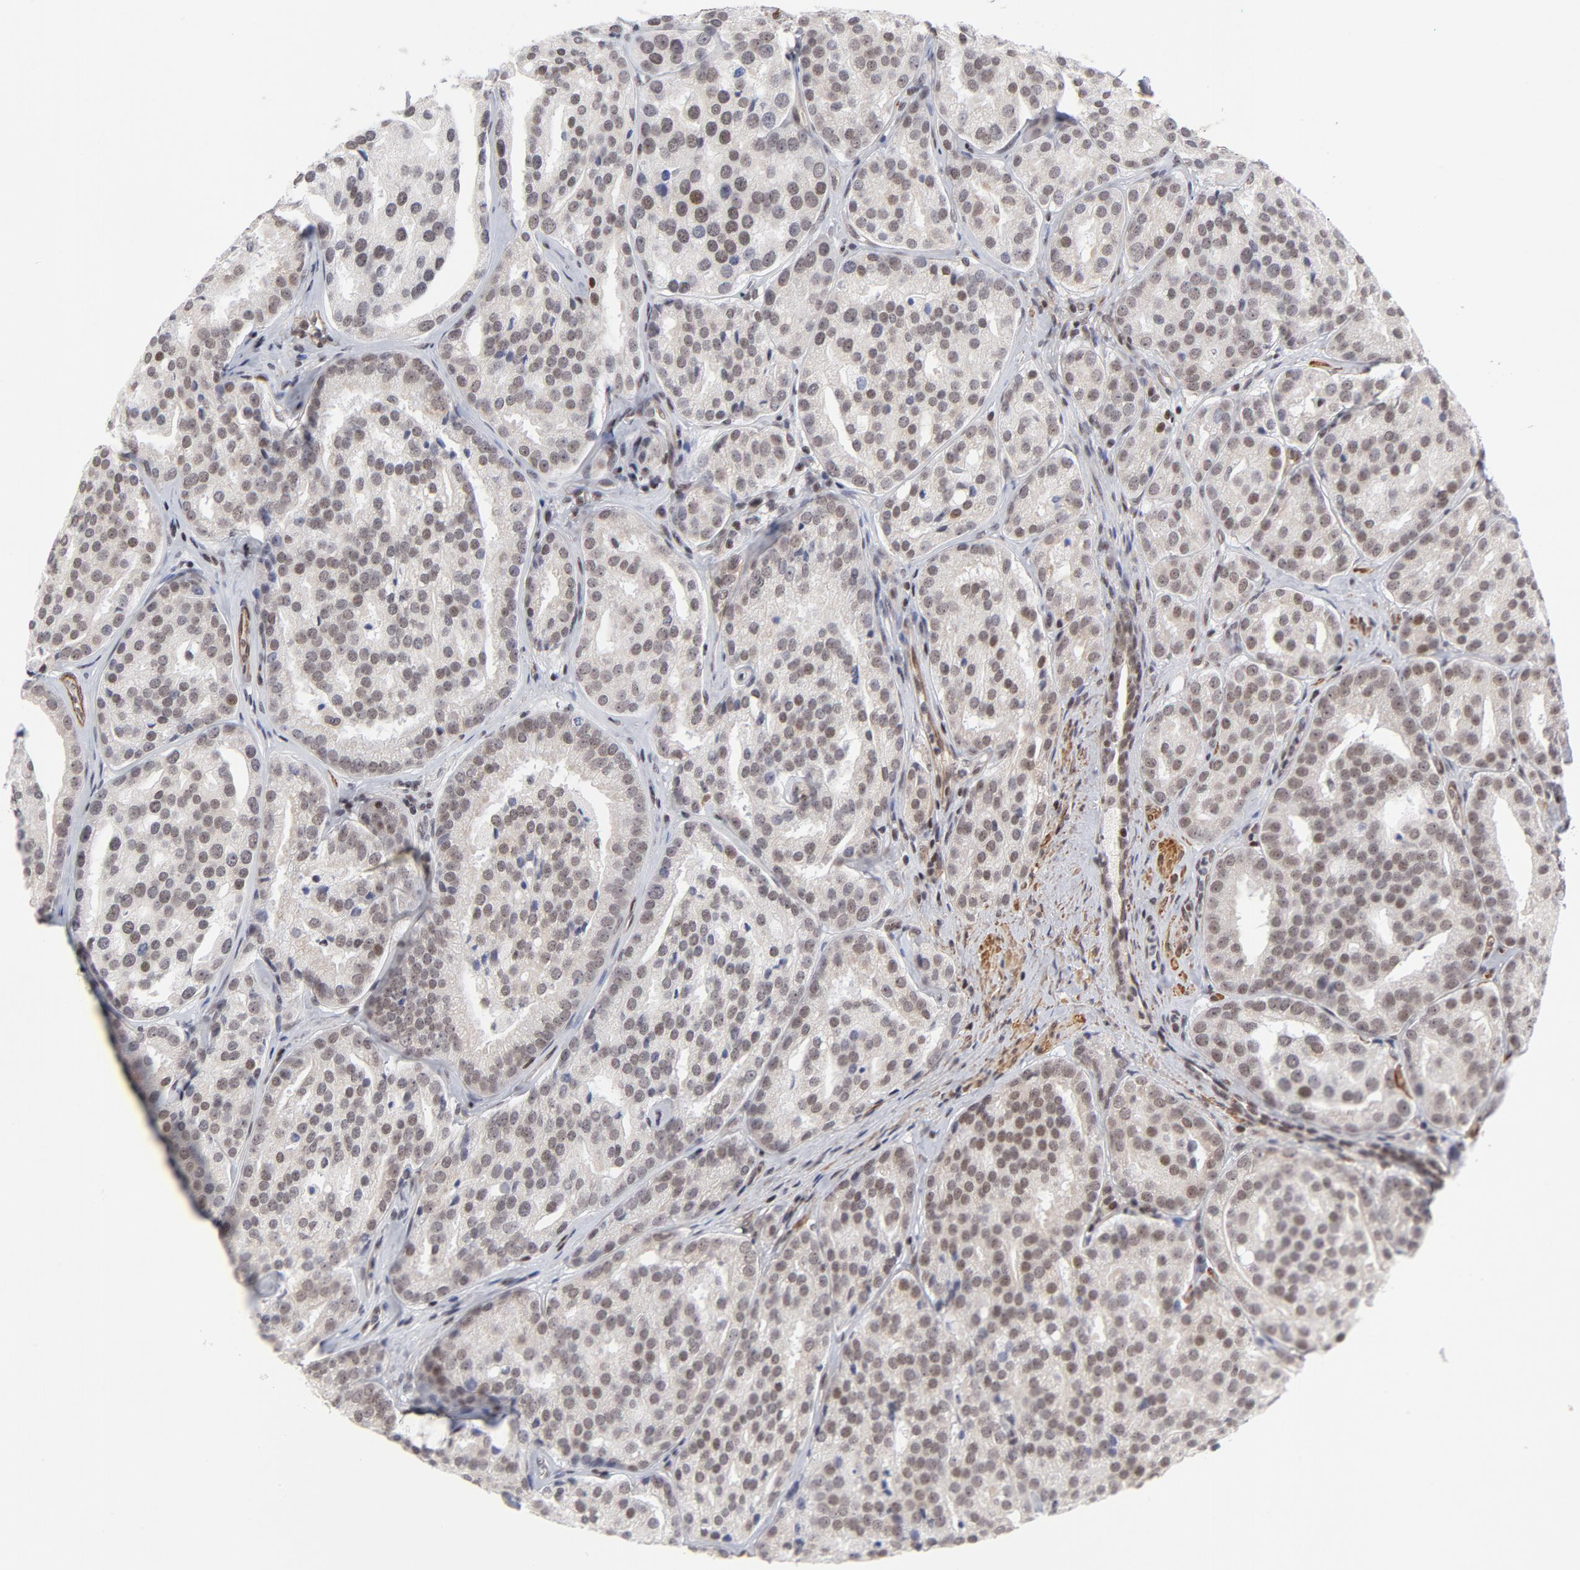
{"staining": {"intensity": "moderate", "quantity": ">75%", "location": "nuclear"}, "tissue": "prostate cancer", "cell_type": "Tumor cells", "image_type": "cancer", "snomed": [{"axis": "morphology", "description": "Adenocarcinoma, High grade"}, {"axis": "topography", "description": "Prostate"}], "caption": "Brown immunohistochemical staining in prostate cancer exhibits moderate nuclear positivity in approximately >75% of tumor cells. (DAB = brown stain, brightfield microscopy at high magnification).", "gene": "CTCF", "patient": {"sex": "male", "age": 64}}